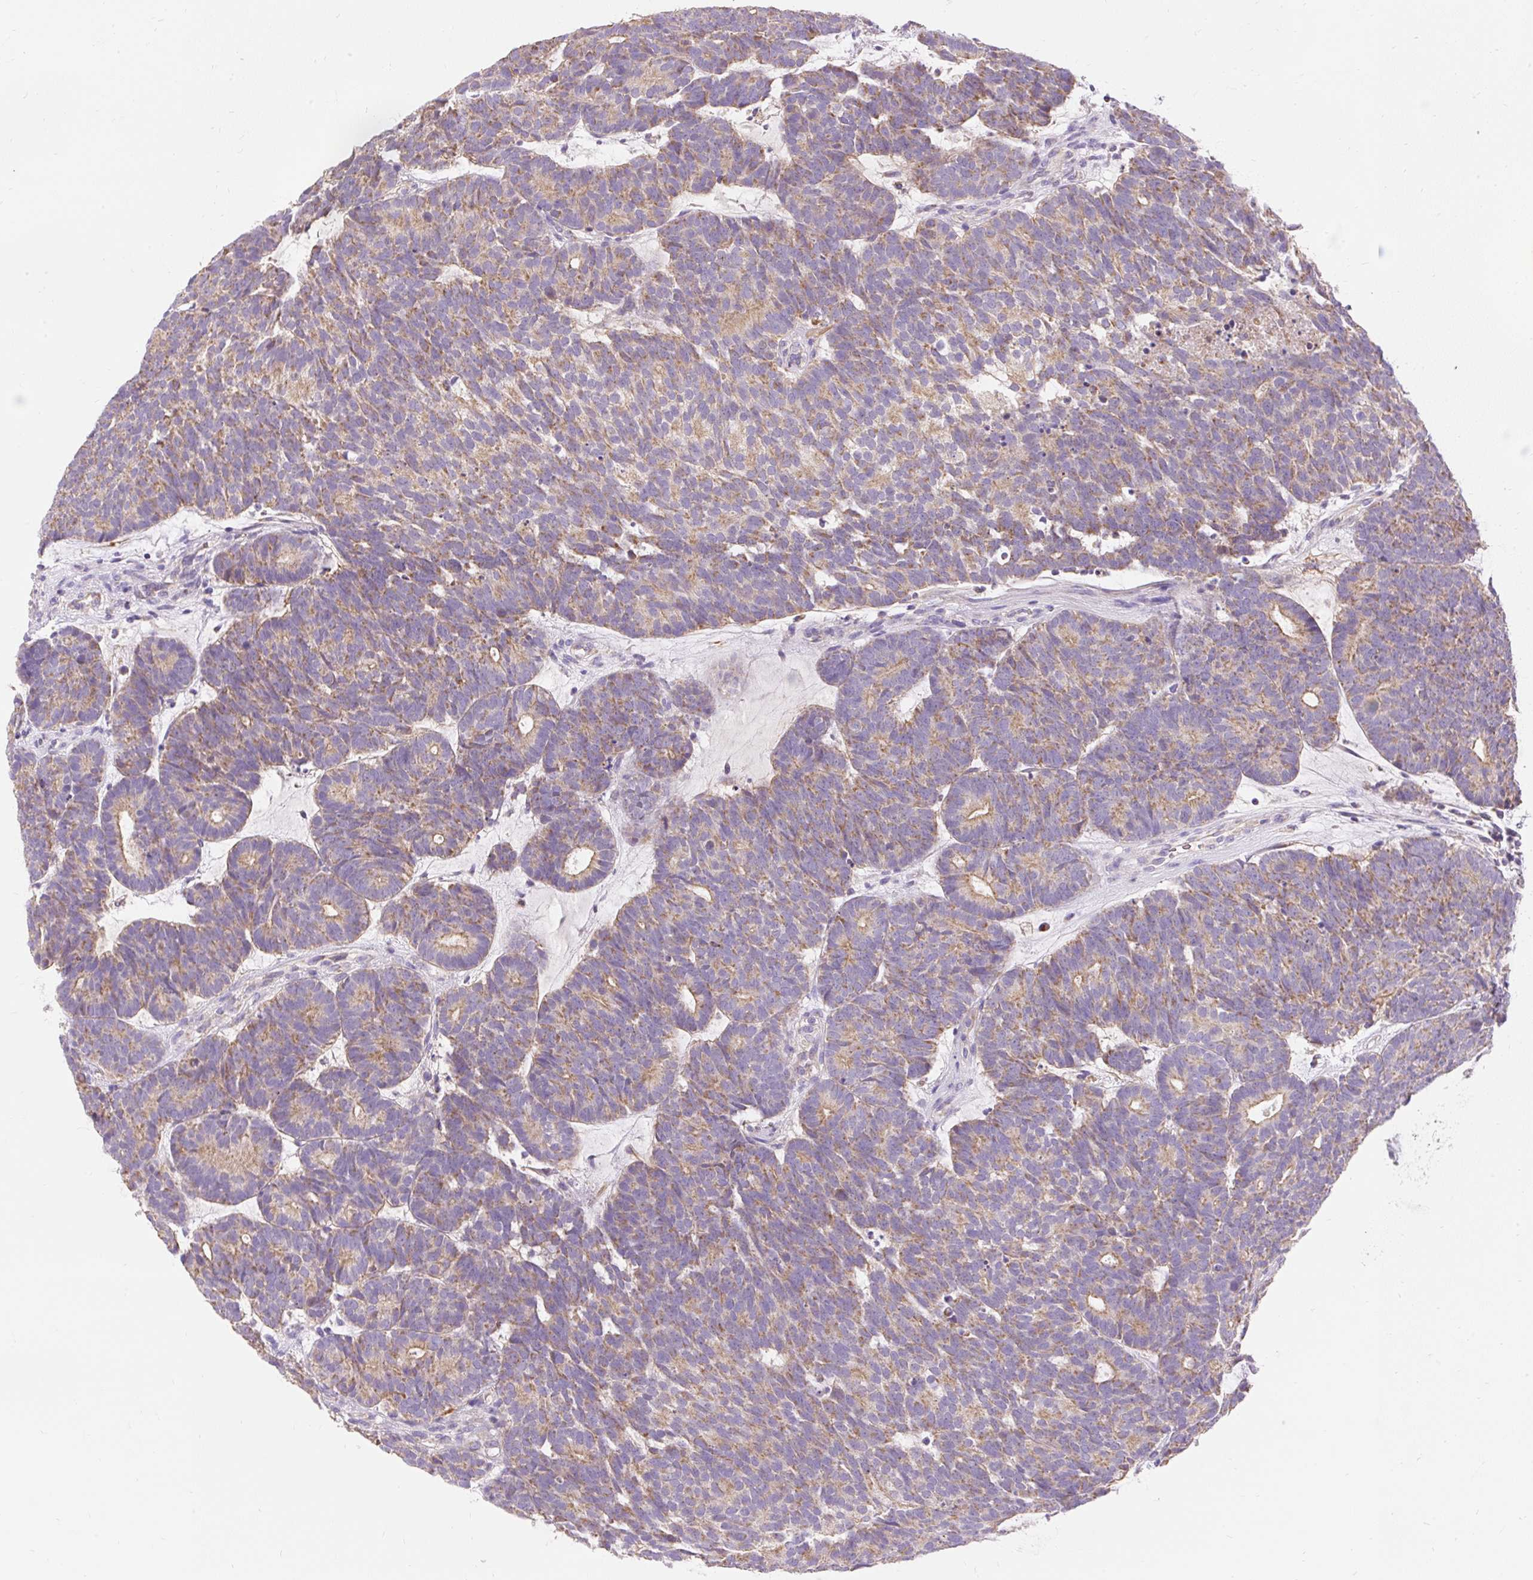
{"staining": {"intensity": "moderate", "quantity": "25%-75%", "location": "cytoplasmic/membranous"}, "tissue": "head and neck cancer", "cell_type": "Tumor cells", "image_type": "cancer", "snomed": [{"axis": "morphology", "description": "Adenocarcinoma, NOS"}, {"axis": "topography", "description": "Head-Neck"}], "caption": "Immunohistochemistry (IHC) micrograph of neoplastic tissue: human adenocarcinoma (head and neck) stained using immunohistochemistry demonstrates medium levels of moderate protein expression localized specifically in the cytoplasmic/membranous of tumor cells, appearing as a cytoplasmic/membranous brown color.", "gene": "PMAIP1", "patient": {"sex": "female", "age": 81}}